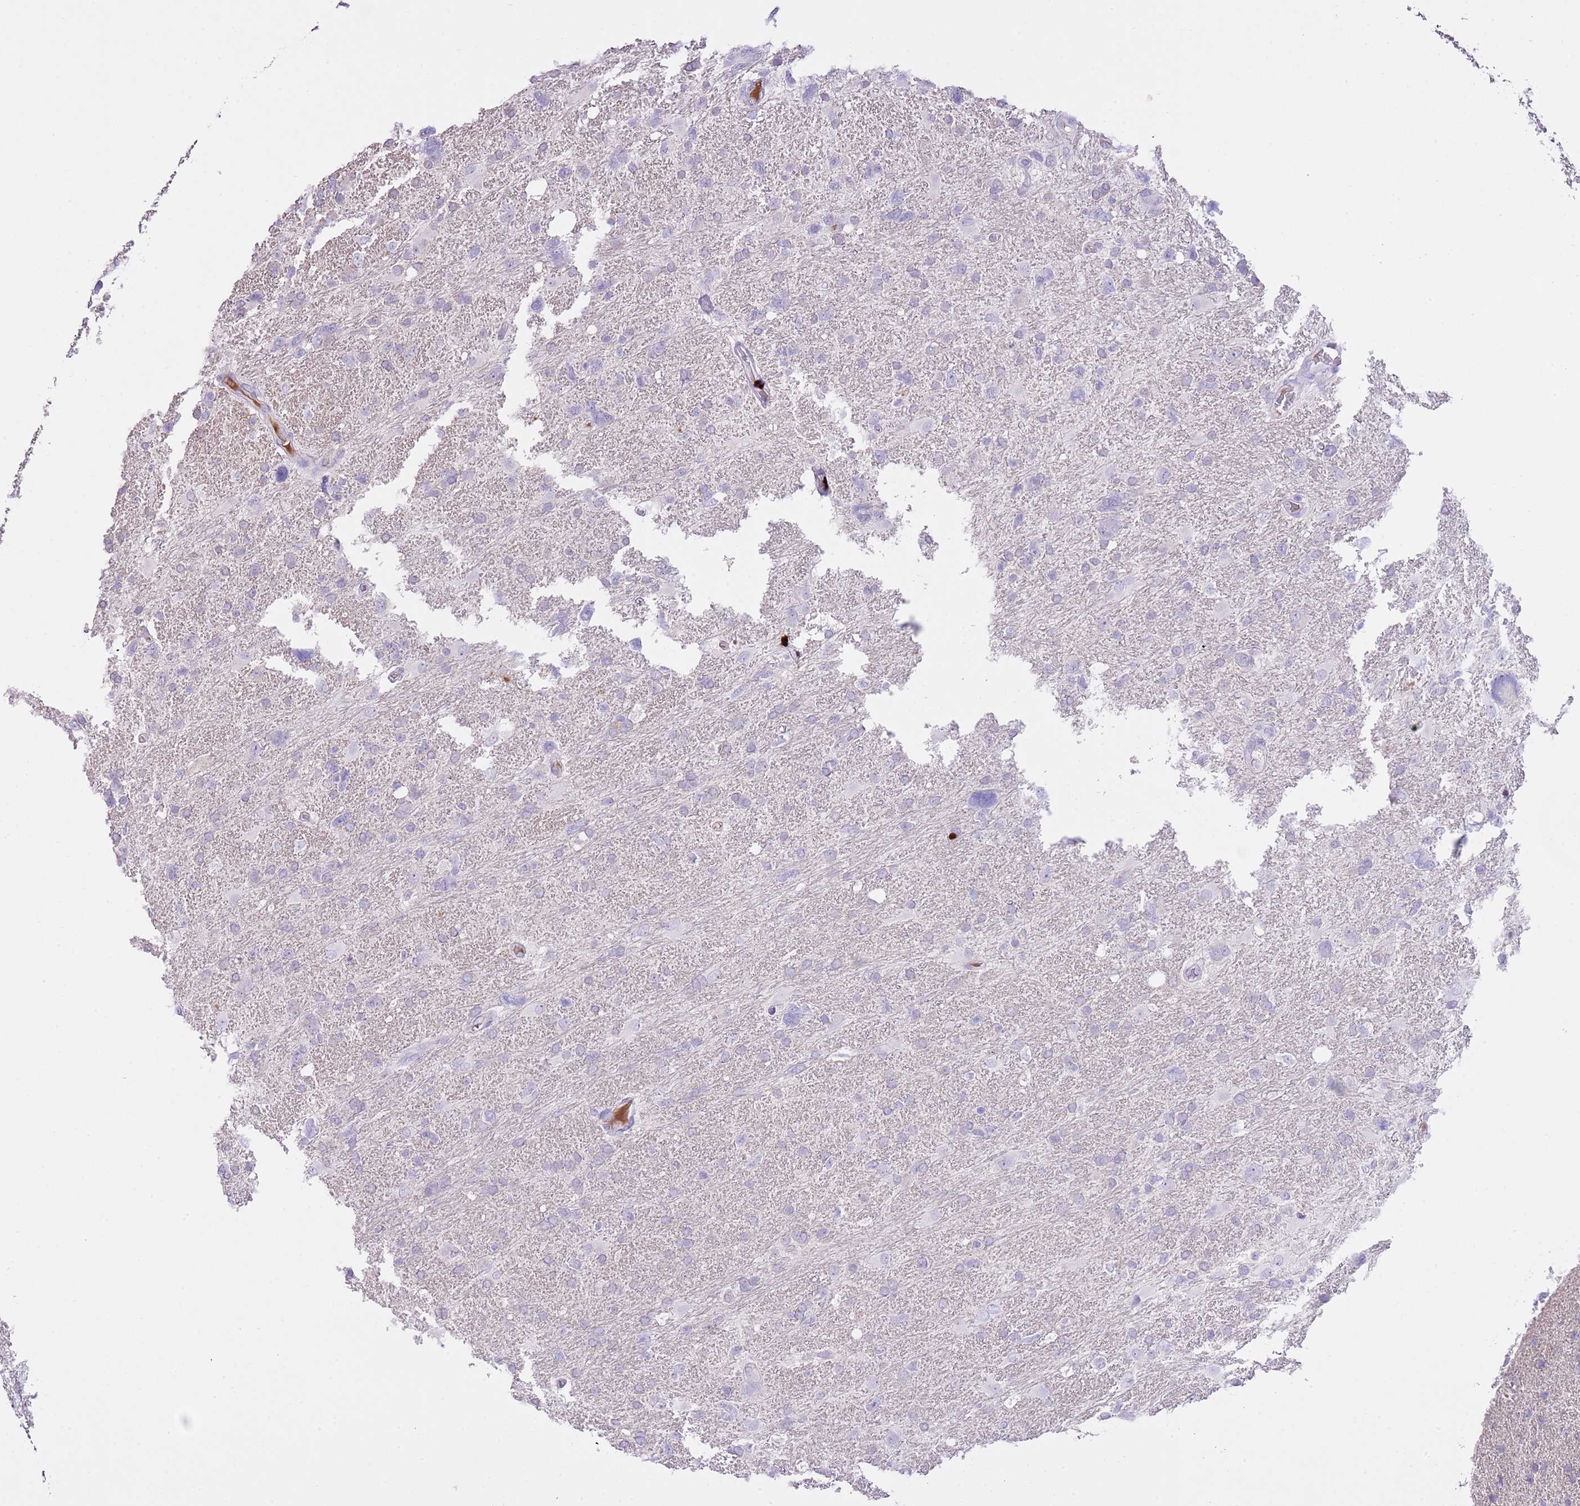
{"staining": {"intensity": "negative", "quantity": "none", "location": "none"}, "tissue": "glioma", "cell_type": "Tumor cells", "image_type": "cancer", "snomed": [{"axis": "morphology", "description": "Glioma, malignant, High grade"}, {"axis": "topography", "description": "Brain"}], "caption": "Image shows no protein staining in tumor cells of glioma tissue. (Brightfield microscopy of DAB IHC at high magnification).", "gene": "CLEC2A", "patient": {"sex": "male", "age": 61}}